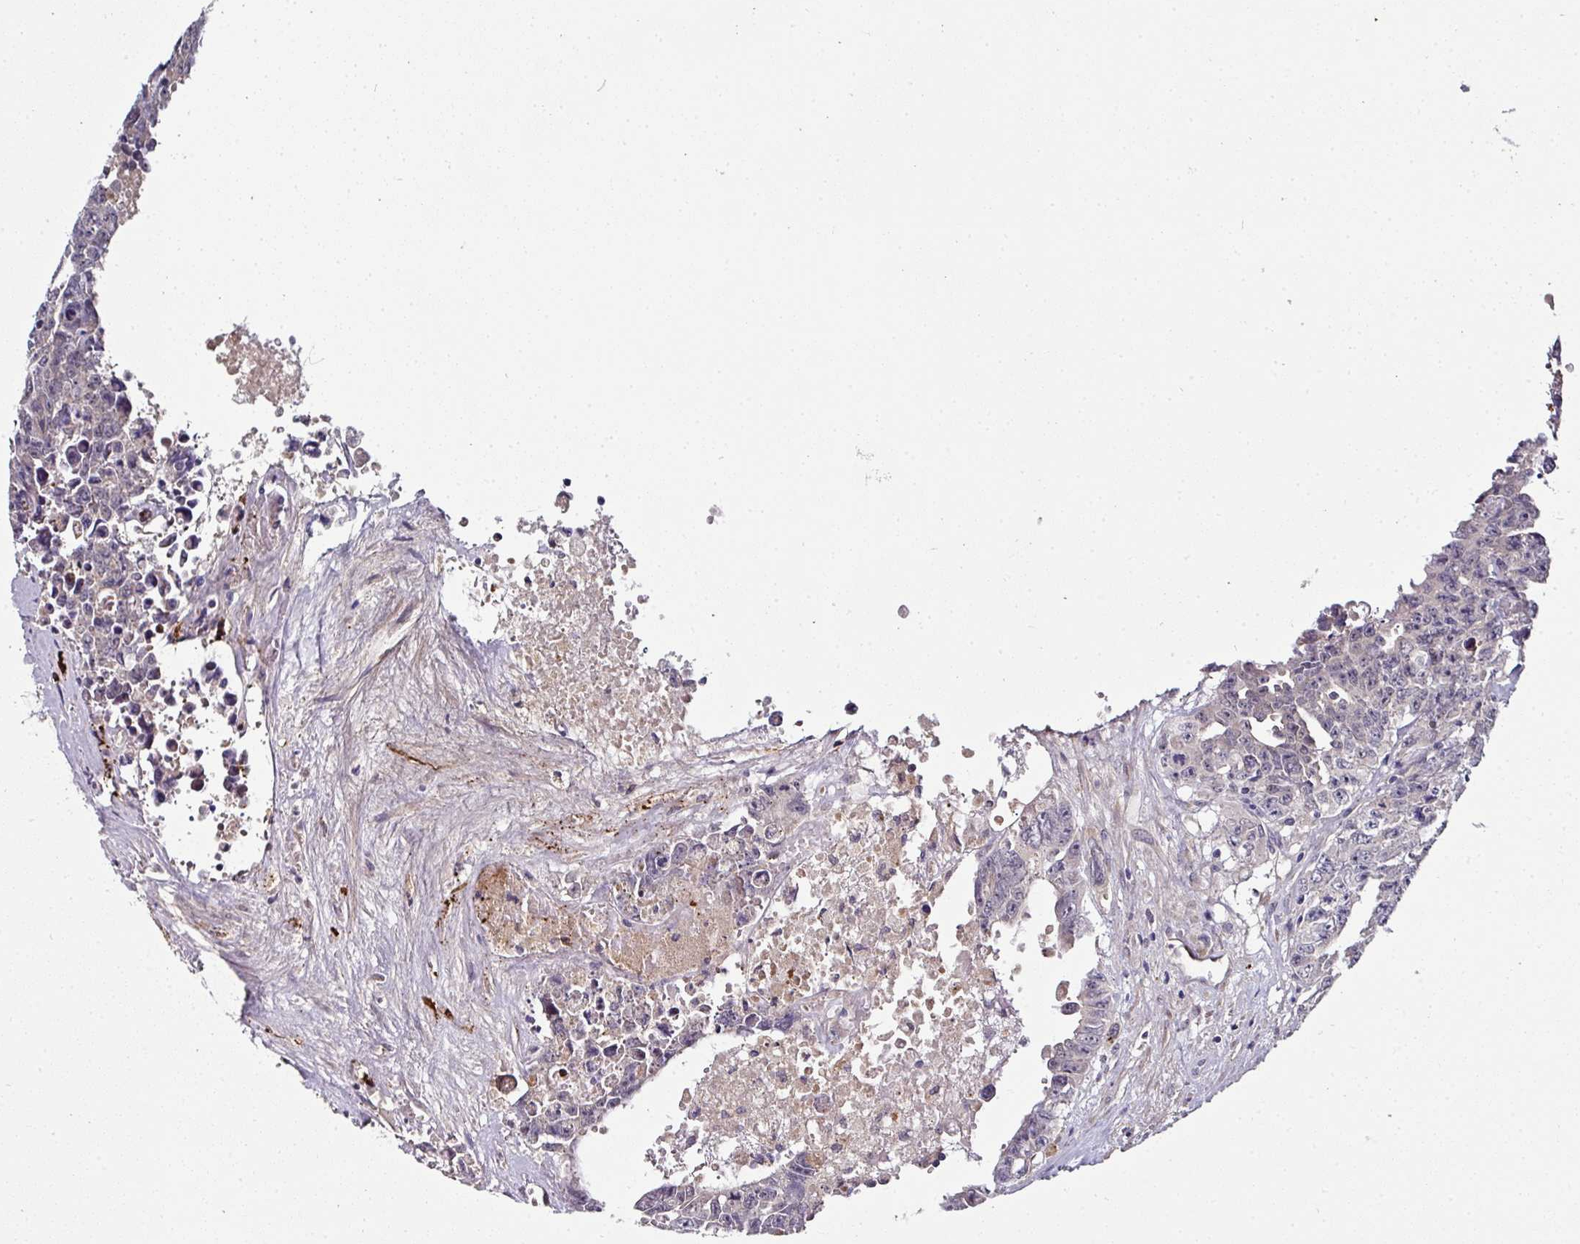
{"staining": {"intensity": "negative", "quantity": "none", "location": "none"}, "tissue": "testis cancer", "cell_type": "Tumor cells", "image_type": "cancer", "snomed": [{"axis": "morphology", "description": "Carcinoma, Embryonal, NOS"}, {"axis": "topography", "description": "Testis"}], "caption": "The immunohistochemistry (IHC) image has no significant expression in tumor cells of embryonal carcinoma (testis) tissue. (IHC, brightfield microscopy, high magnification).", "gene": "CTDSP2", "patient": {"sex": "male", "age": 24}}